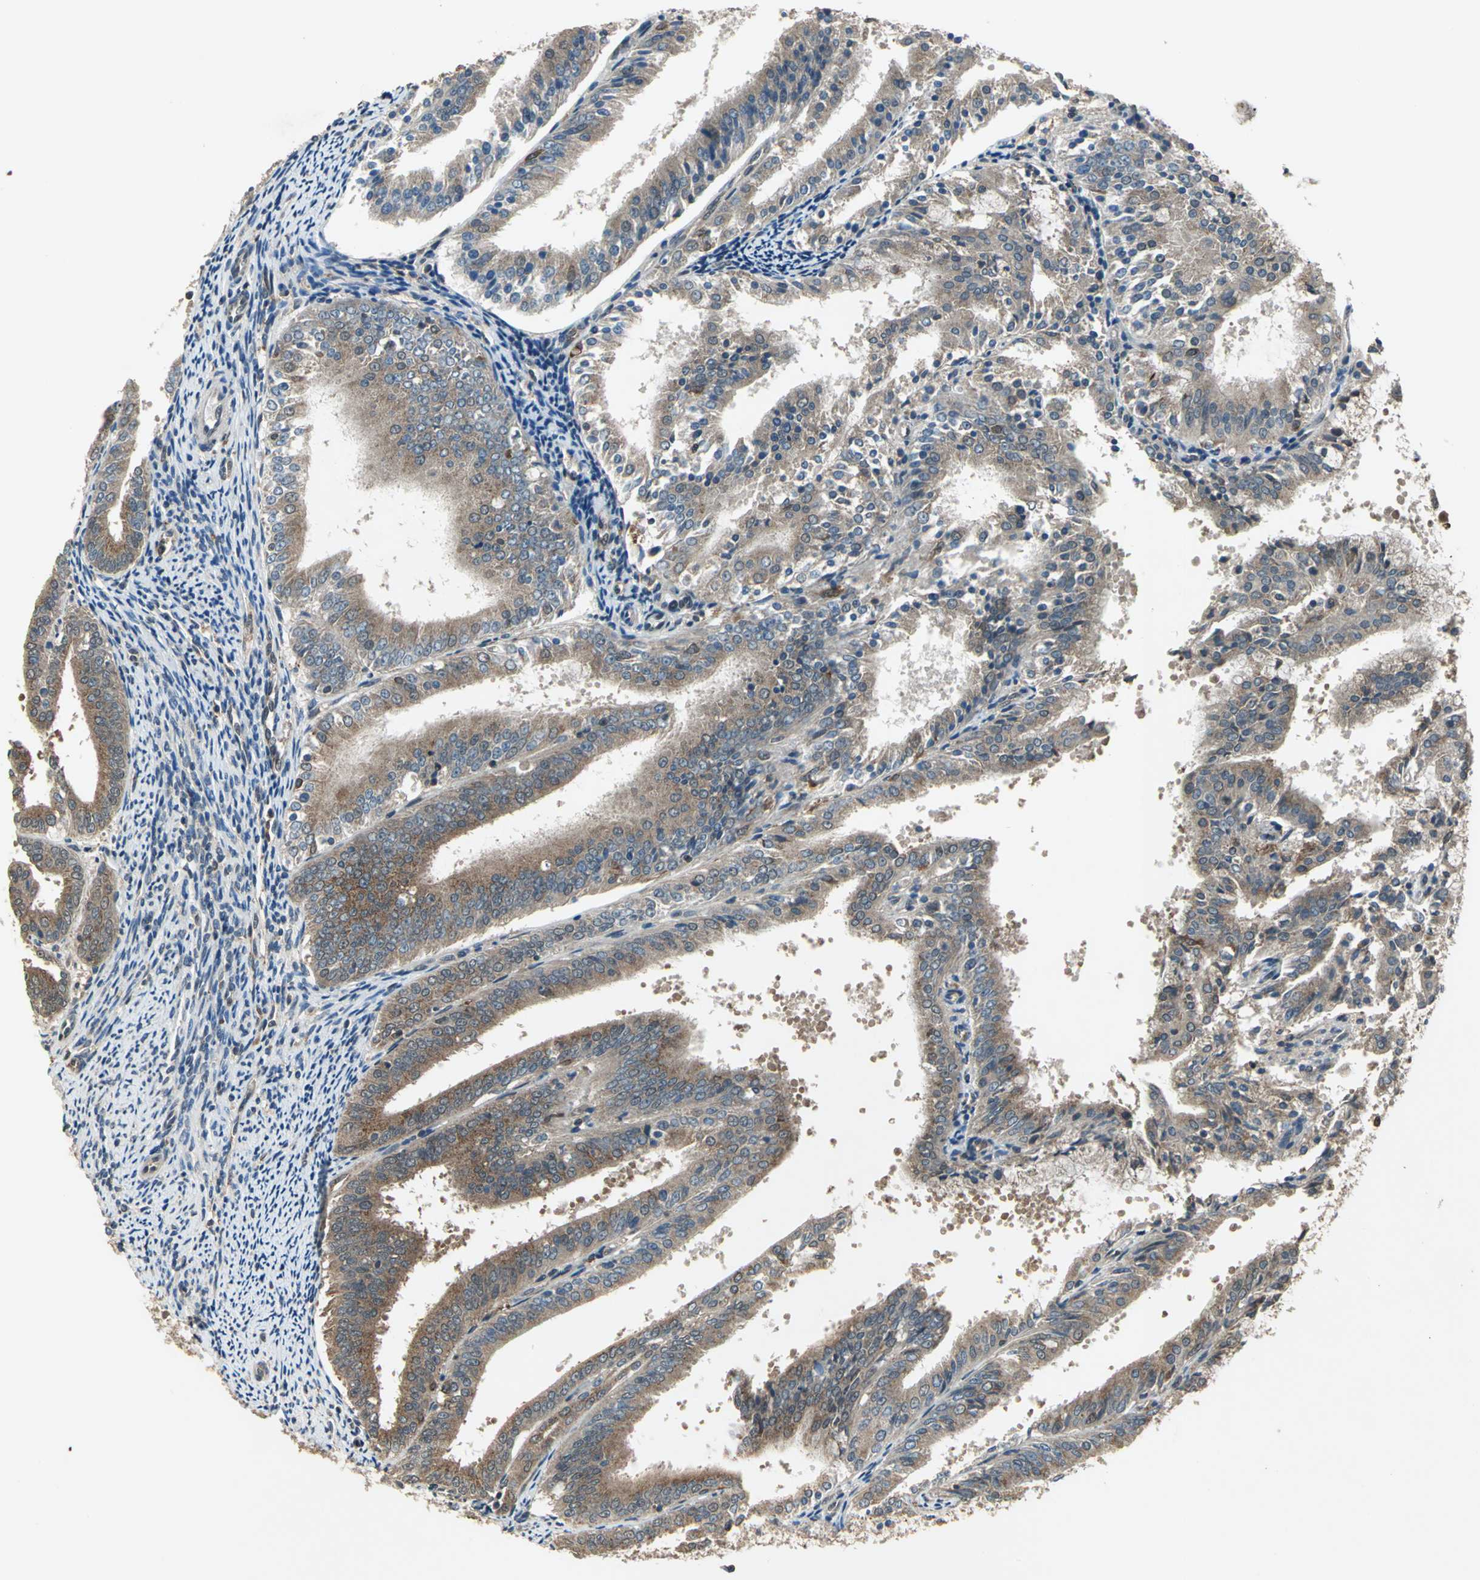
{"staining": {"intensity": "moderate", "quantity": ">75%", "location": "cytoplasmic/membranous"}, "tissue": "endometrial cancer", "cell_type": "Tumor cells", "image_type": "cancer", "snomed": [{"axis": "morphology", "description": "Adenocarcinoma, NOS"}, {"axis": "topography", "description": "Endometrium"}], "caption": "There is medium levels of moderate cytoplasmic/membranous staining in tumor cells of endometrial cancer, as demonstrated by immunohistochemical staining (brown color).", "gene": "NFKBIE", "patient": {"sex": "female", "age": 63}}